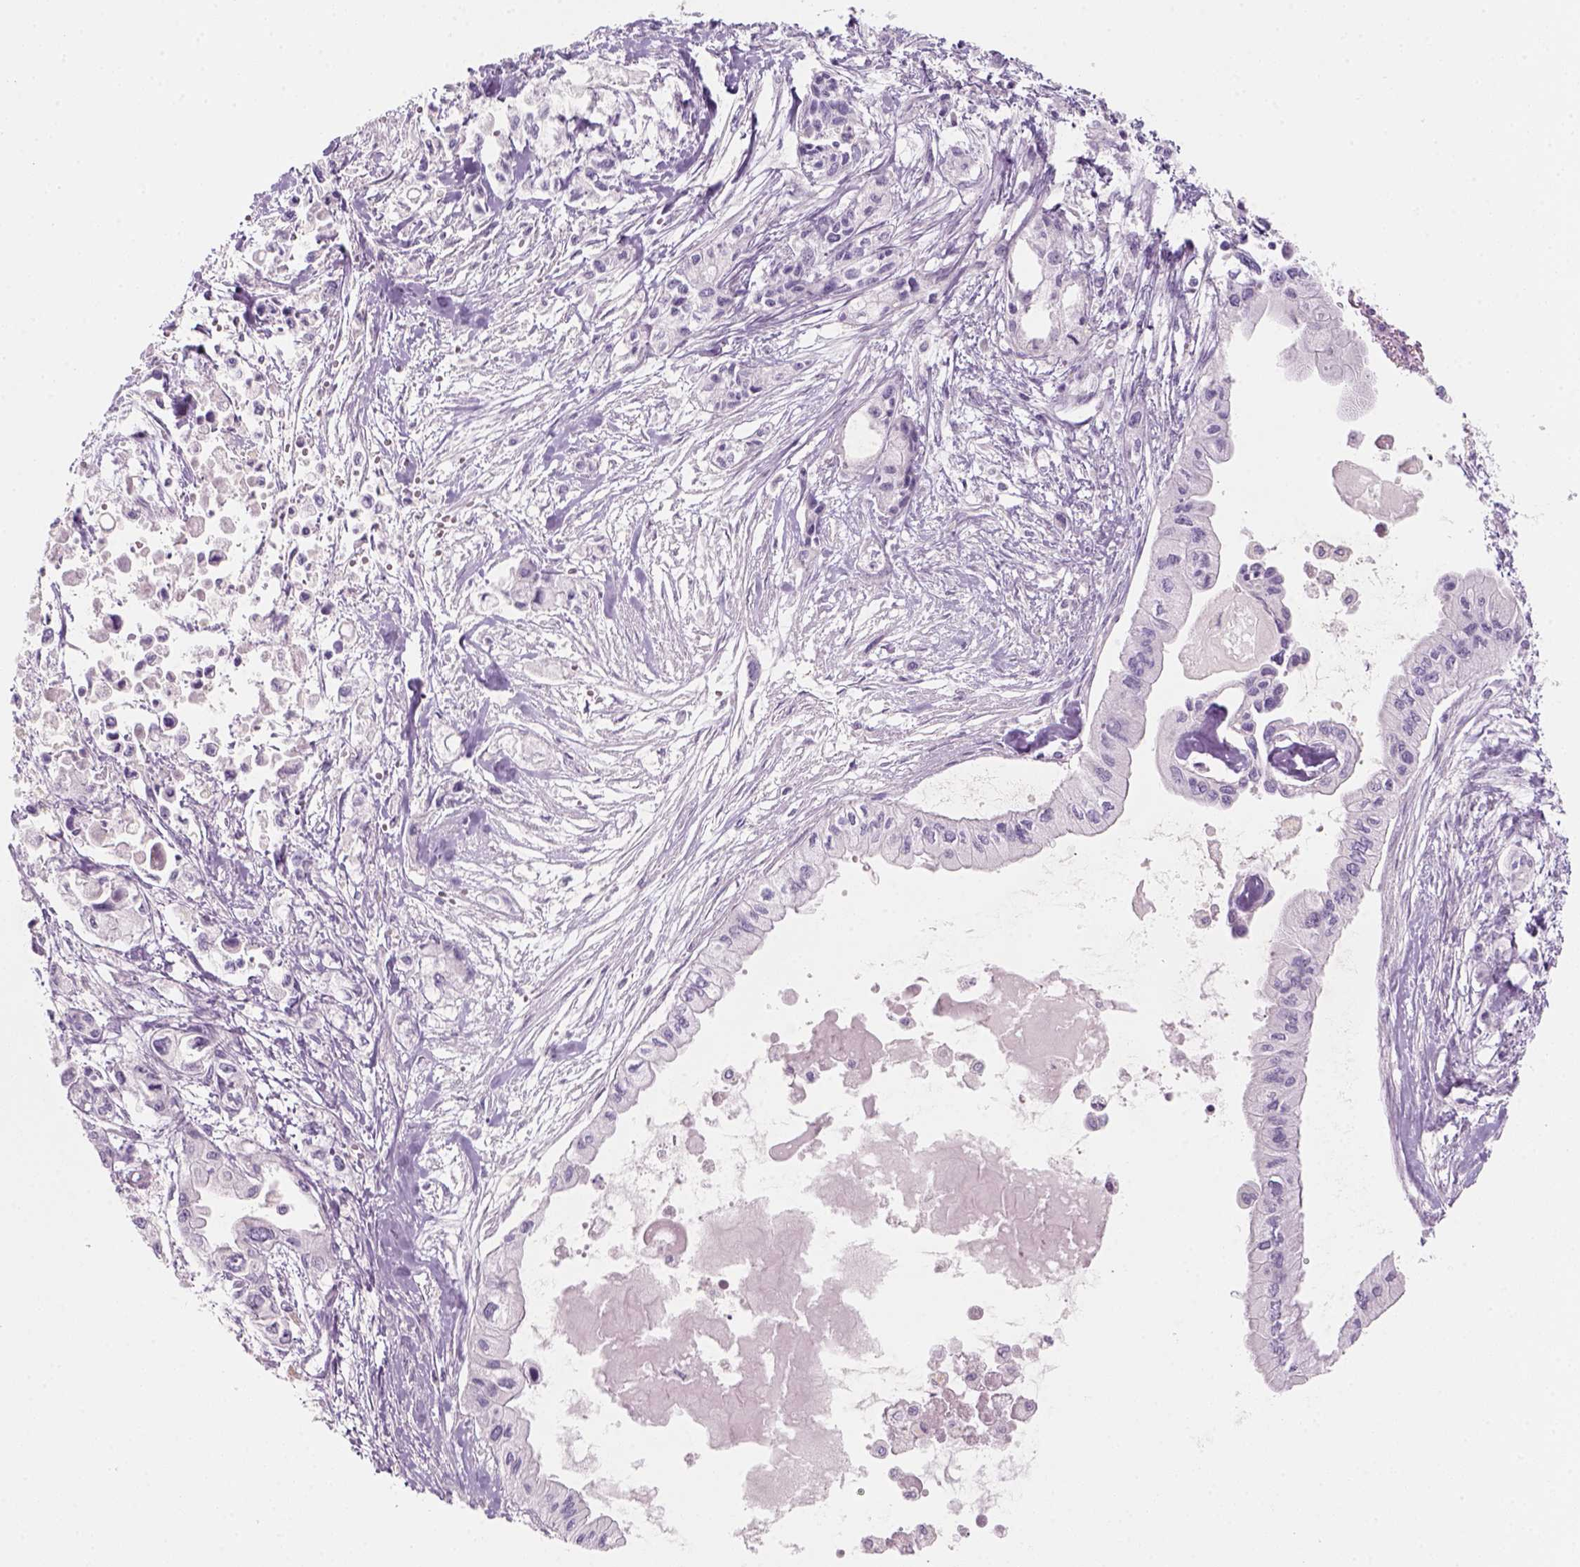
{"staining": {"intensity": "negative", "quantity": "none", "location": "none"}, "tissue": "pancreatic cancer", "cell_type": "Tumor cells", "image_type": "cancer", "snomed": [{"axis": "morphology", "description": "Adenocarcinoma, NOS"}, {"axis": "topography", "description": "Pancreas"}], "caption": "Immunohistochemistry (IHC) photomicrograph of pancreatic adenocarcinoma stained for a protein (brown), which reveals no expression in tumor cells.", "gene": "KRT25", "patient": {"sex": "female", "age": 61}}